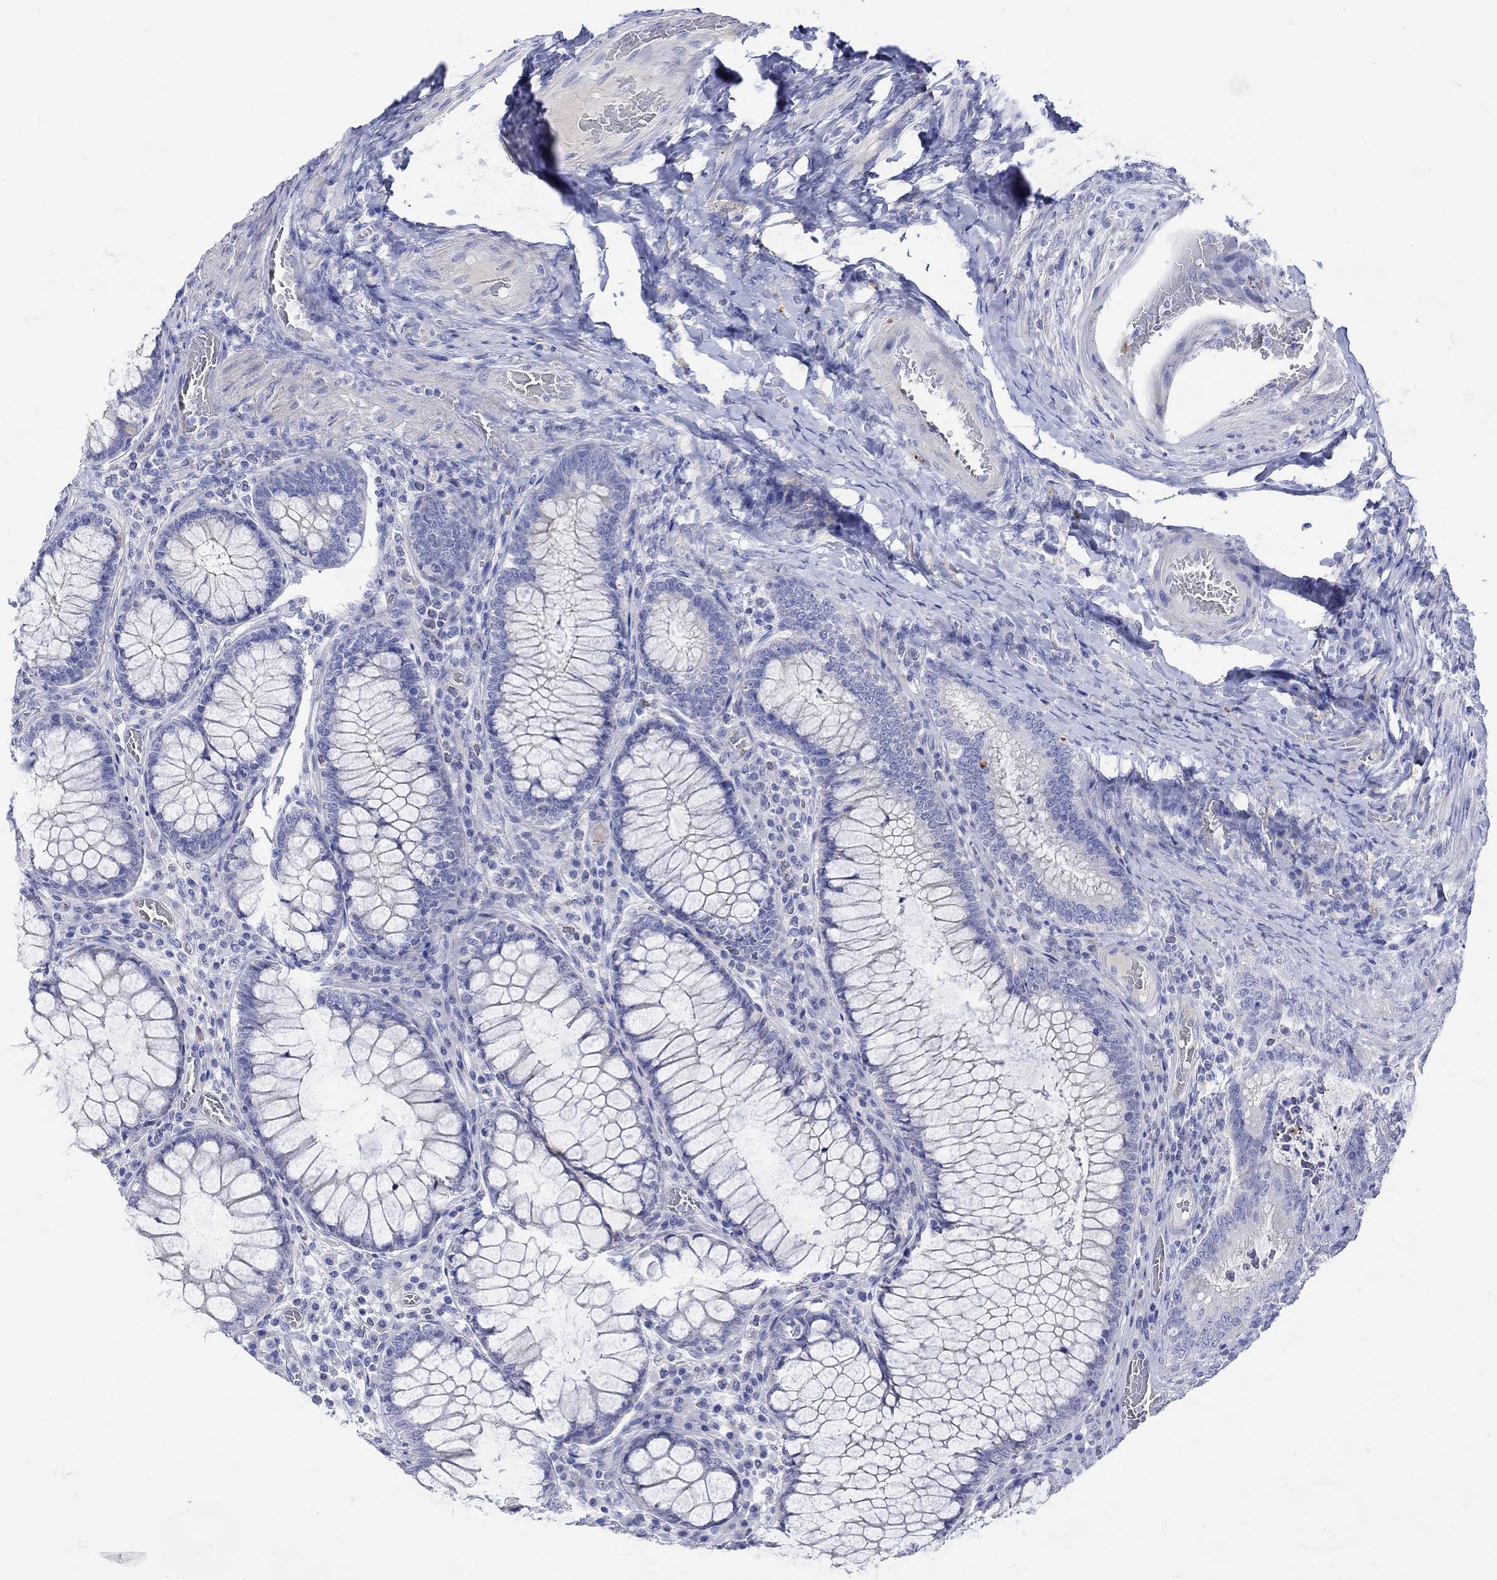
{"staining": {"intensity": "negative", "quantity": "none", "location": "none"}, "tissue": "colorectal cancer", "cell_type": "Tumor cells", "image_type": "cancer", "snomed": [{"axis": "morphology", "description": "Adenocarcinoma, NOS"}, {"axis": "topography", "description": "Colon"}], "caption": "Photomicrograph shows no protein staining in tumor cells of colorectal cancer (adenocarcinoma) tissue.", "gene": "ANKMY1", "patient": {"sex": "female", "age": 86}}